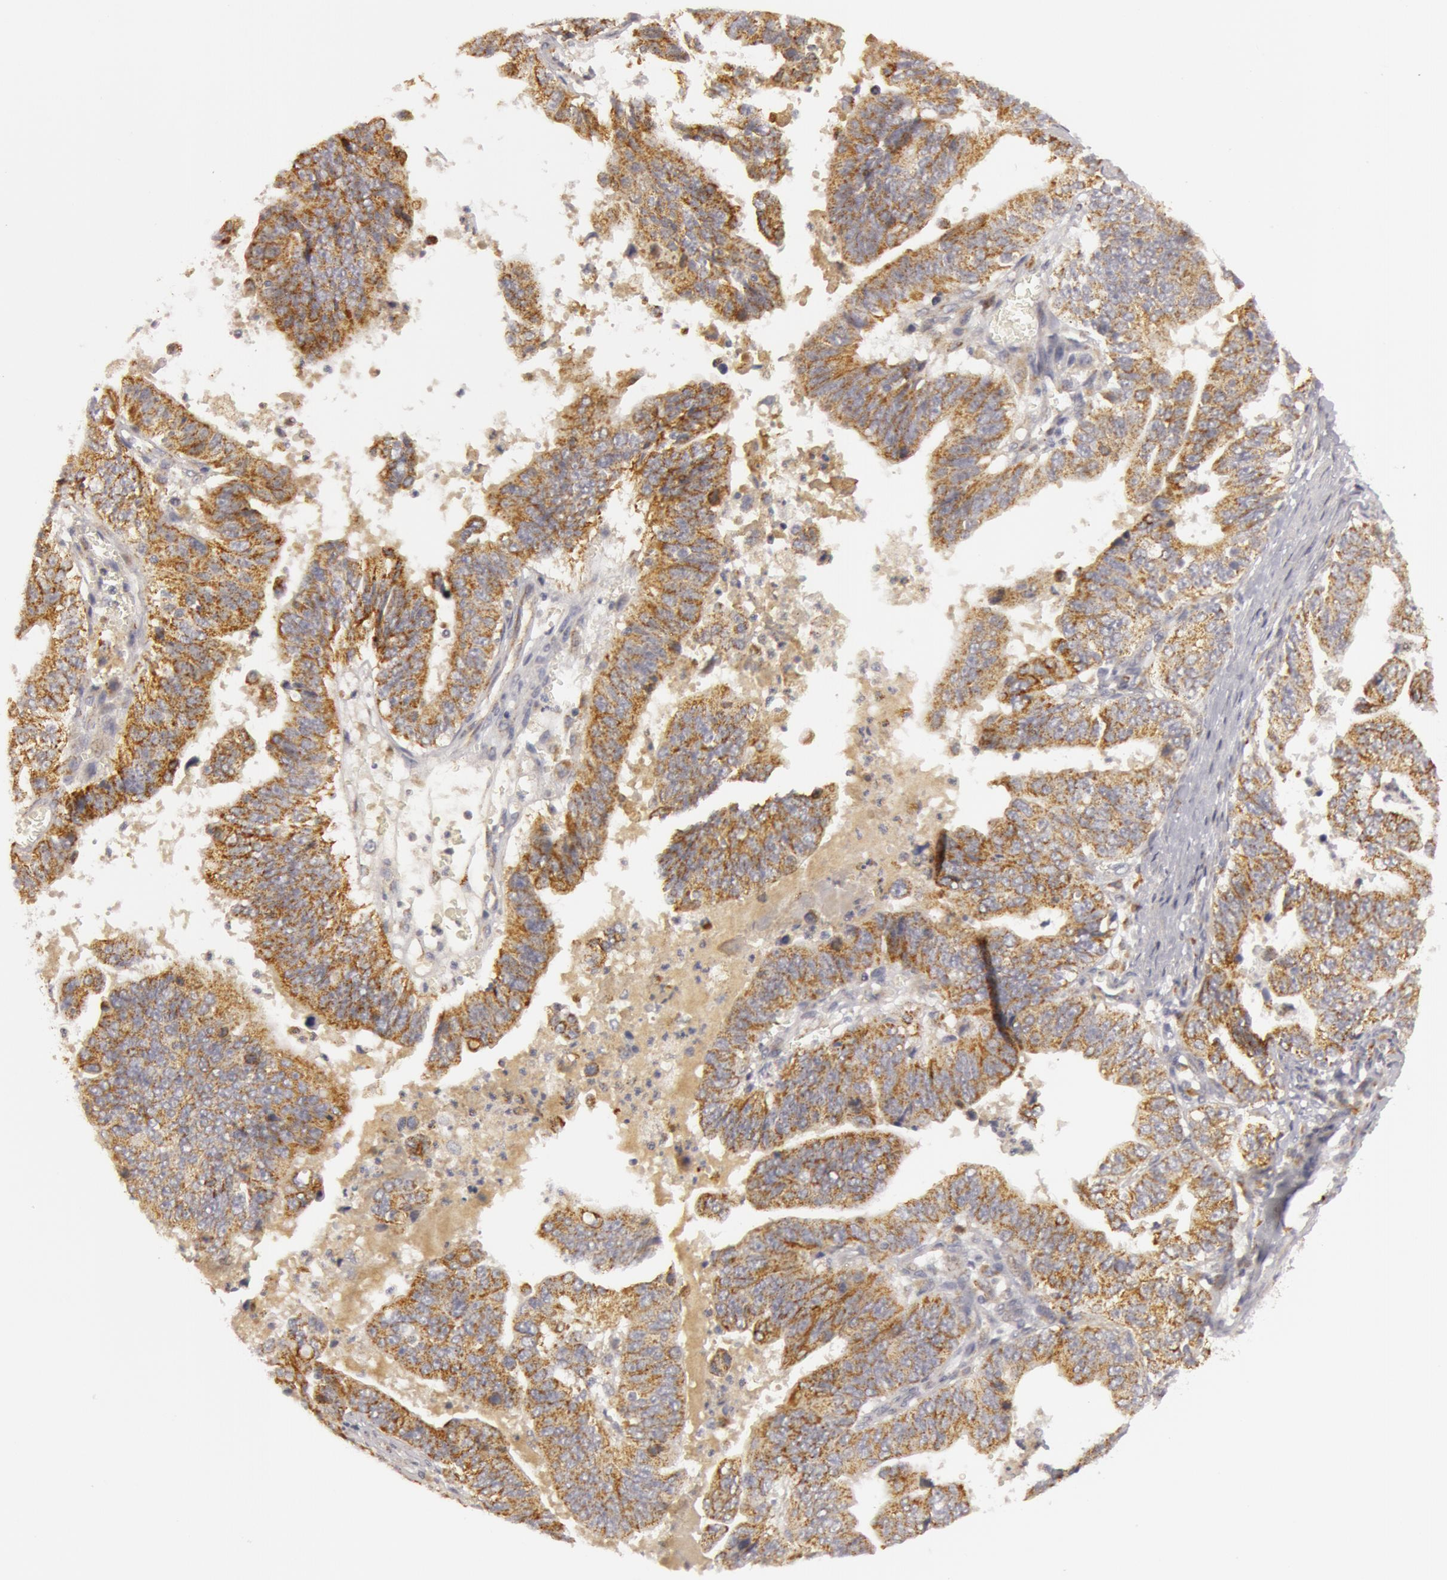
{"staining": {"intensity": "moderate", "quantity": ">75%", "location": "cytoplasmic/membranous"}, "tissue": "stomach cancer", "cell_type": "Tumor cells", "image_type": "cancer", "snomed": [{"axis": "morphology", "description": "Adenocarcinoma, NOS"}, {"axis": "topography", "description": "Stomach, upper"}], "caption": "Immunohistochemistry (IHC) micrograph of stomach cancer (adenocarcinoma) stained for a protein (brown), which demonstrates medium levels of moderate cytoplasmic/membranous staining in about >75% of tumor cells.", "gene": "C7", "patient": {"sex": "female", "age": 50}}